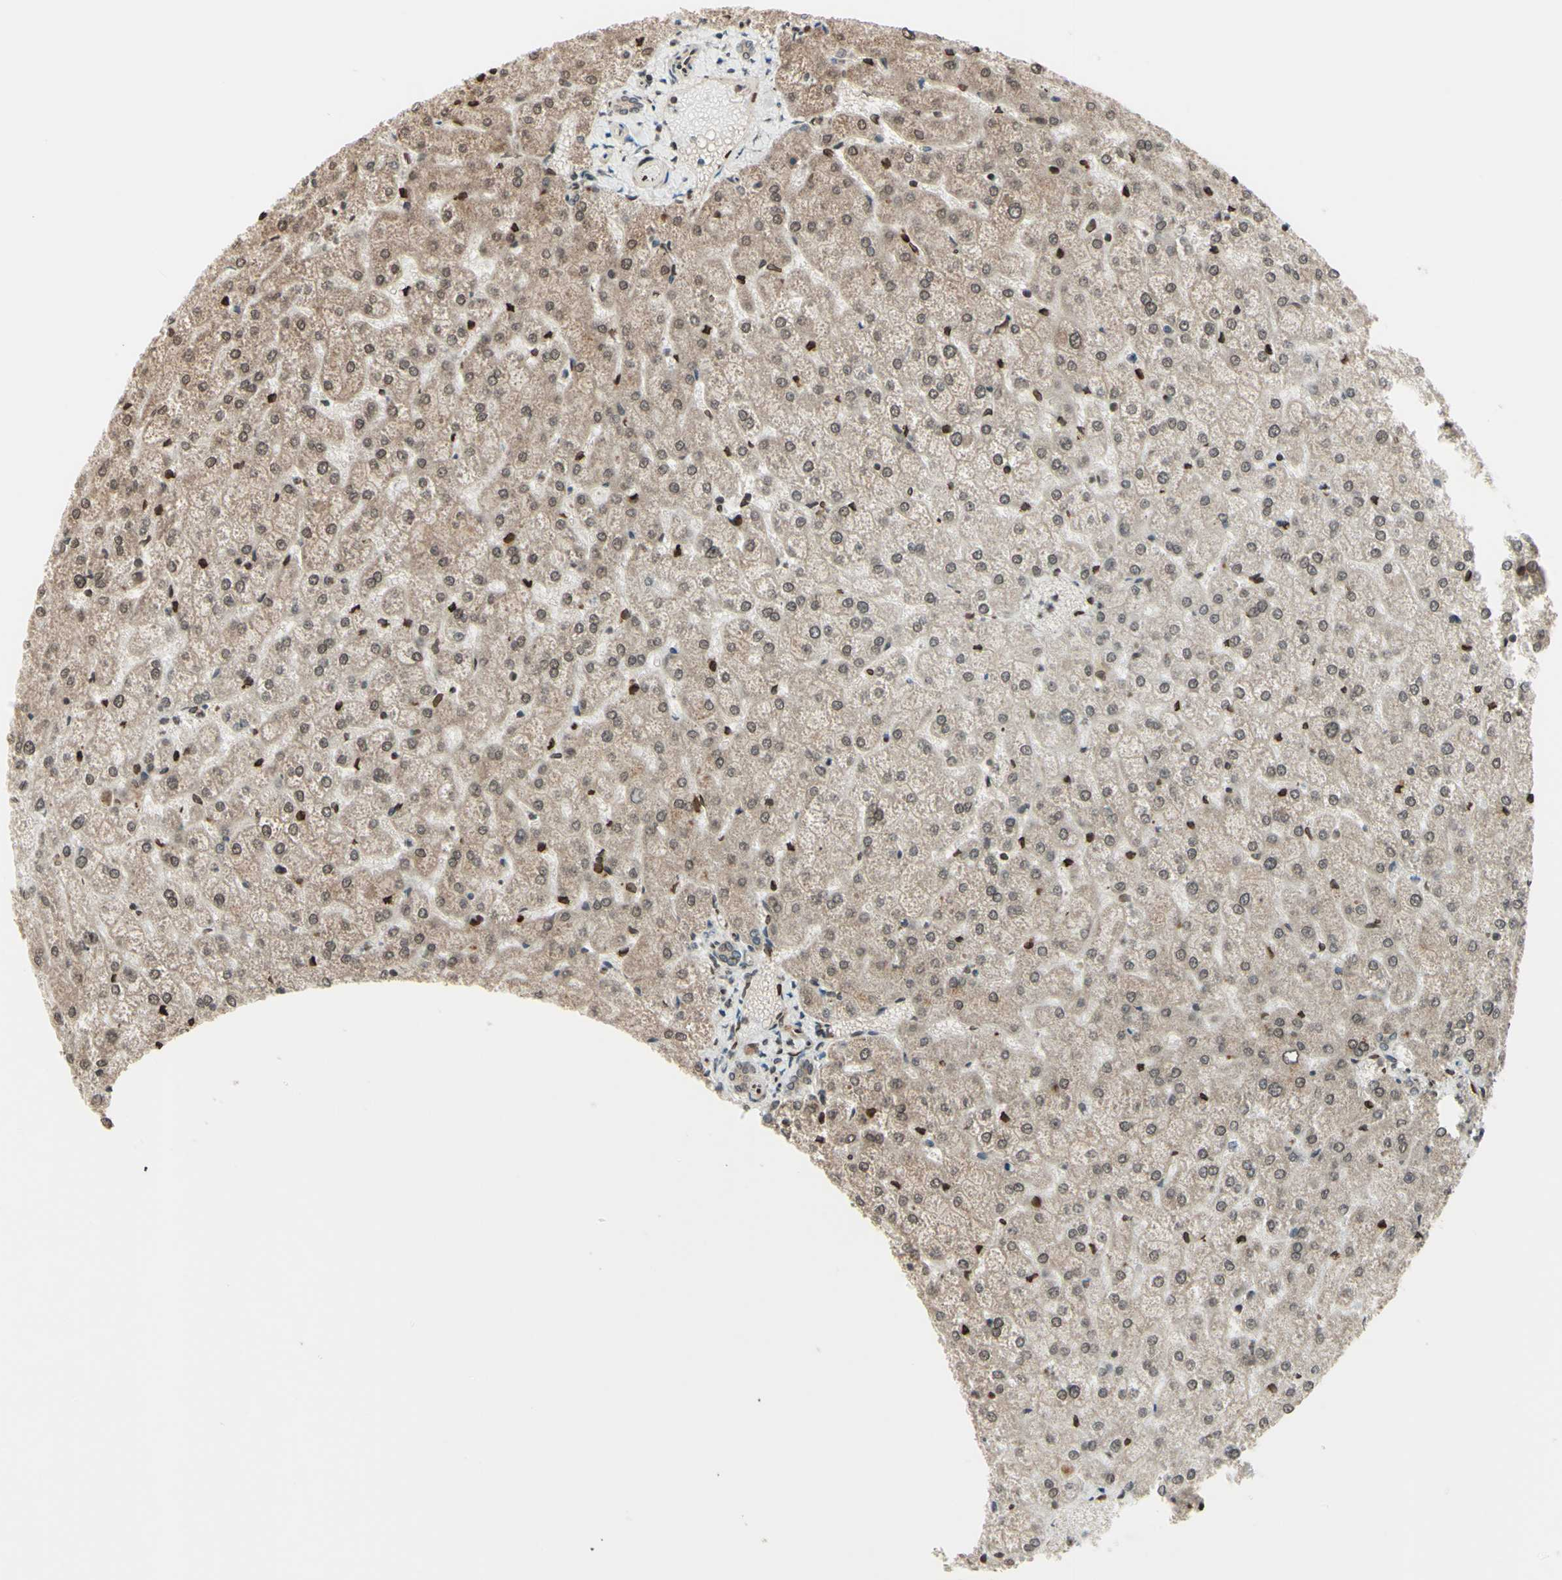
{"staining": {"intensity": "weak", "quantity": ">75%", "location": "cytoplasmic/membranous"}, "tissue": "liver", "cell_type": "Cholangiocytes", "image_type": "normal", "snomed": [{"axis": "morphology", "description": "Normal tissue, NOS"}, {"axis": "topography", "description": "Liver"}], "caption": "Immunohistochemistry of unremarkable human liver demonstrates low levels of weak cytoplasmic/membranous expression in approximately >75% of cholangiocytes. The staining is performed using DAB (3,3'-diaminobenzidine) brown chromogen to label protein expression. The nuclei are counter-stained blue using hematoxylin.", "gene": "MLF2", "patient": {"sex": "female", "age": 32}}